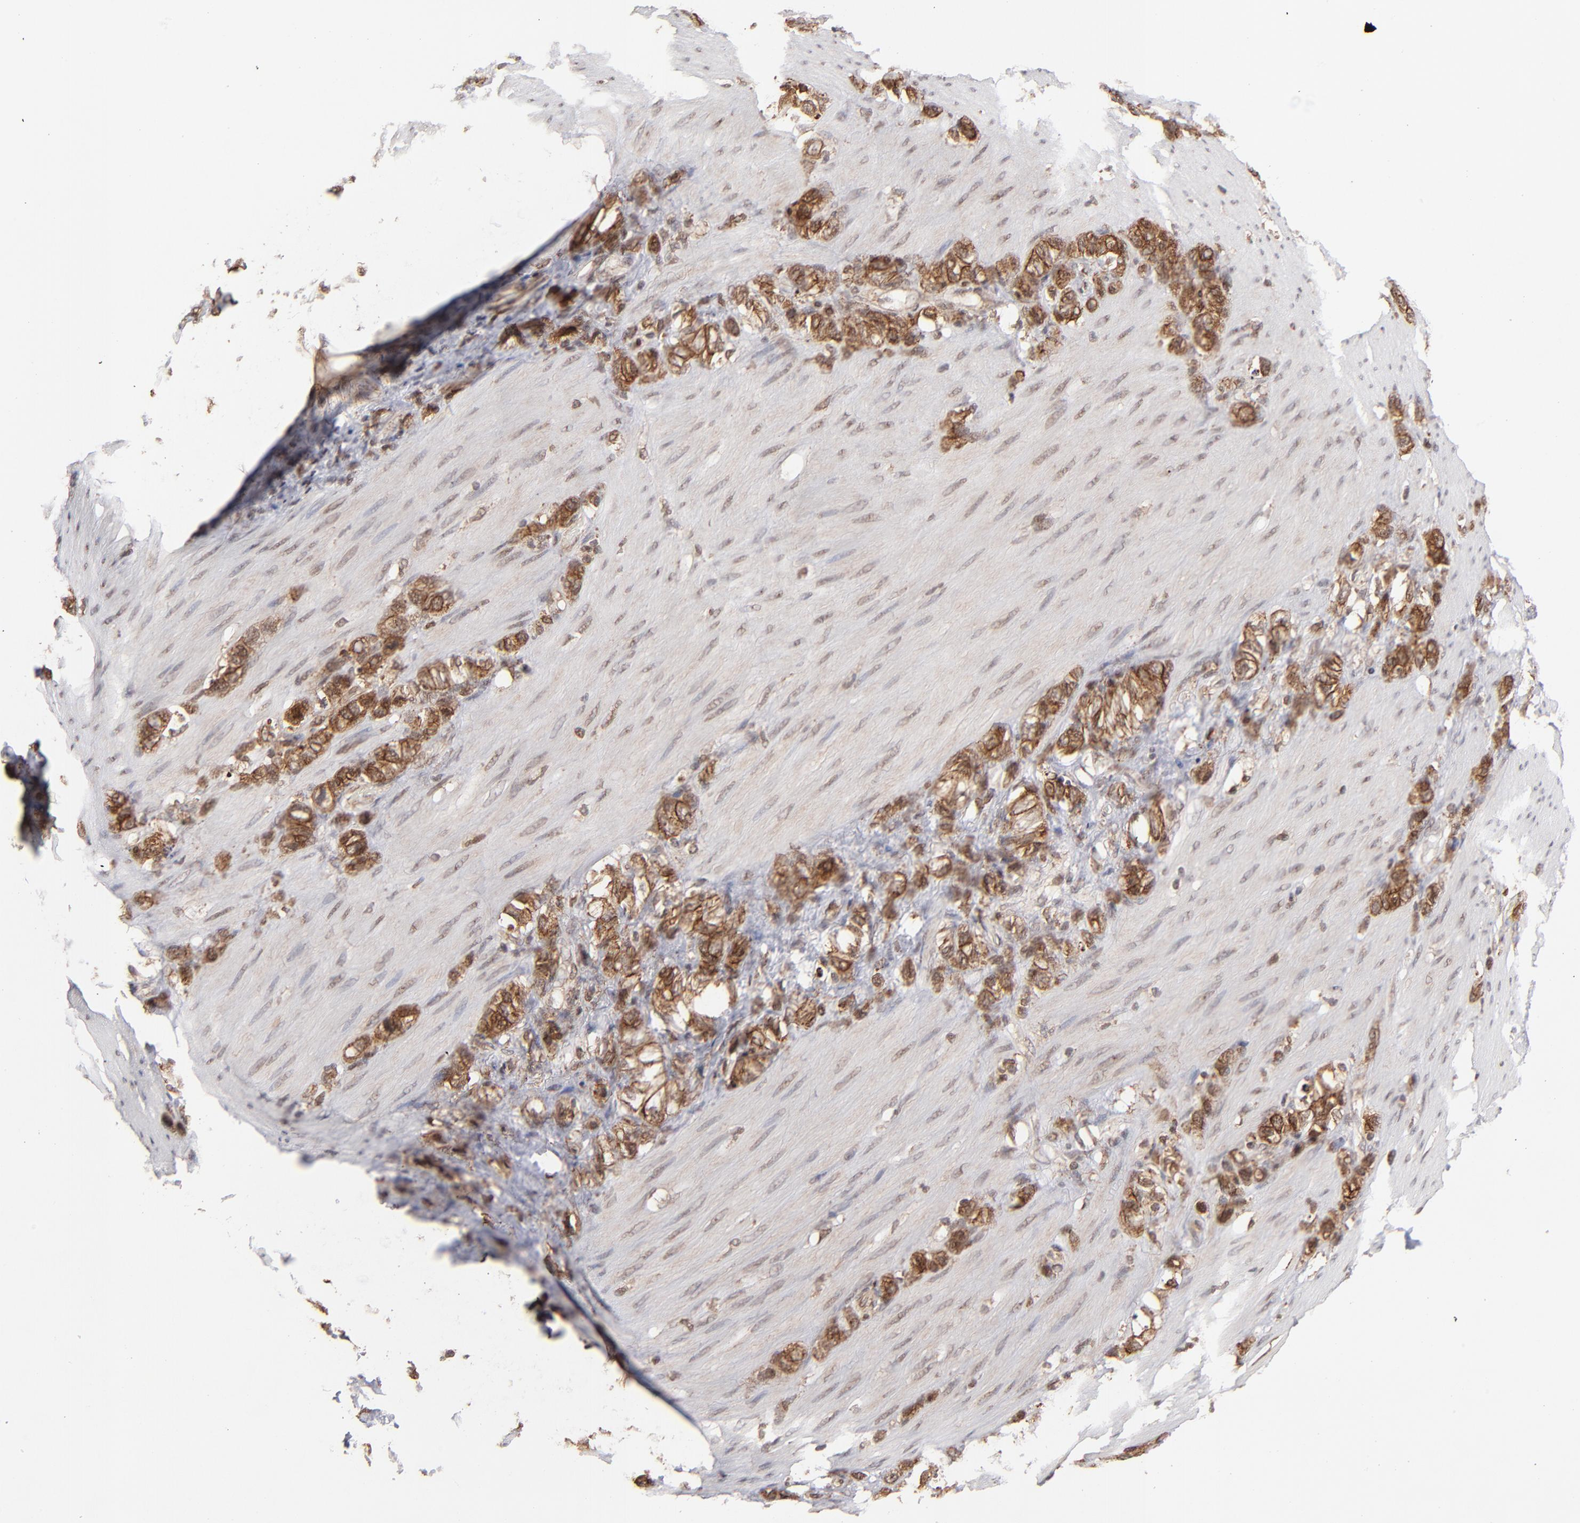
{"staining": {"intensity": "strong", "quantity": ">75%", "location": "cytoplasmic/membranous,nuclear"}, "tissue": "stomach cancer", "cell_type": "Tumor cells", "image_type": "cancer", "snomed": [{"axis": "morphology", "description": "Normal tissue, NOS"}, {"axis": "morphology", "description": "Adenocarcinoma, NOS"}, {"axis": "morphology", "description": "Adenocarcinoma, High grade"}, {"axis": "topography", "description": "Stomach, upper"}, {"axis": "topography", "description": "Stomach"}], "caption": "A histopathology image of stomach cancer stained for a protein shows strong cytoplasmic/membranous and nuclear brown staining in tumor cells.", "gene": "RGS6", "patient": {"sex": "female", "age": 65}}